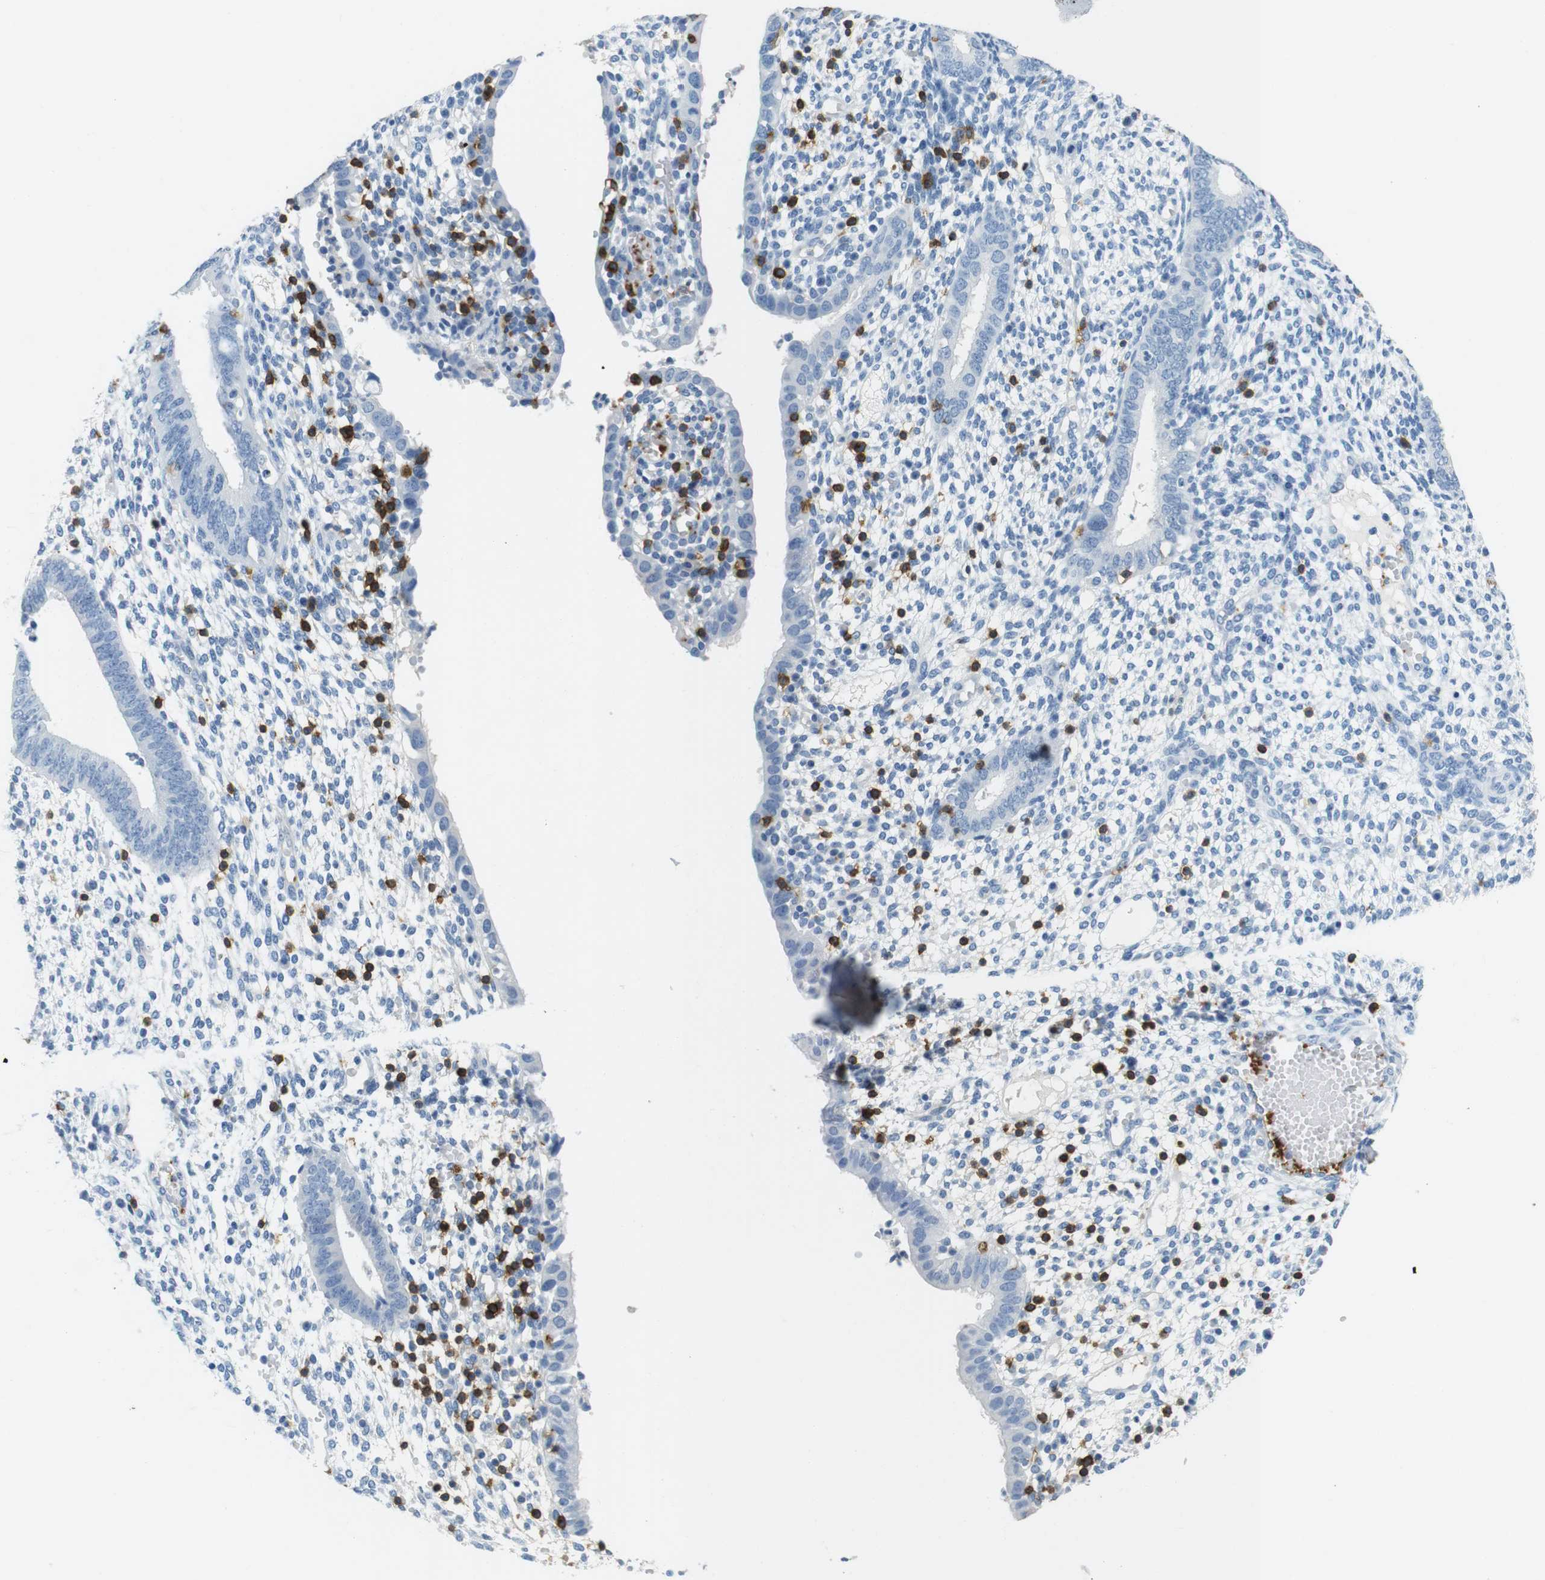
{"staining": {"intensity": "negative", "quantity": "none", "location": "none"}, "tissue": "endometrium", "cell_type": "Cells in endometrial stroma", "image_type": "normal", "snomed": [{"axis": "morphology", "description": "Normal tissue, NOS"}, {"axis": "topography", "description": "Endometrium"}], "caption": "Cells in endometrial stroma show no significant protein staining in normal endometrium. (DAB immunohistochemistry, high magnification).", "gene": "LAT", "patient": {"sex": "female", "age": 35}}